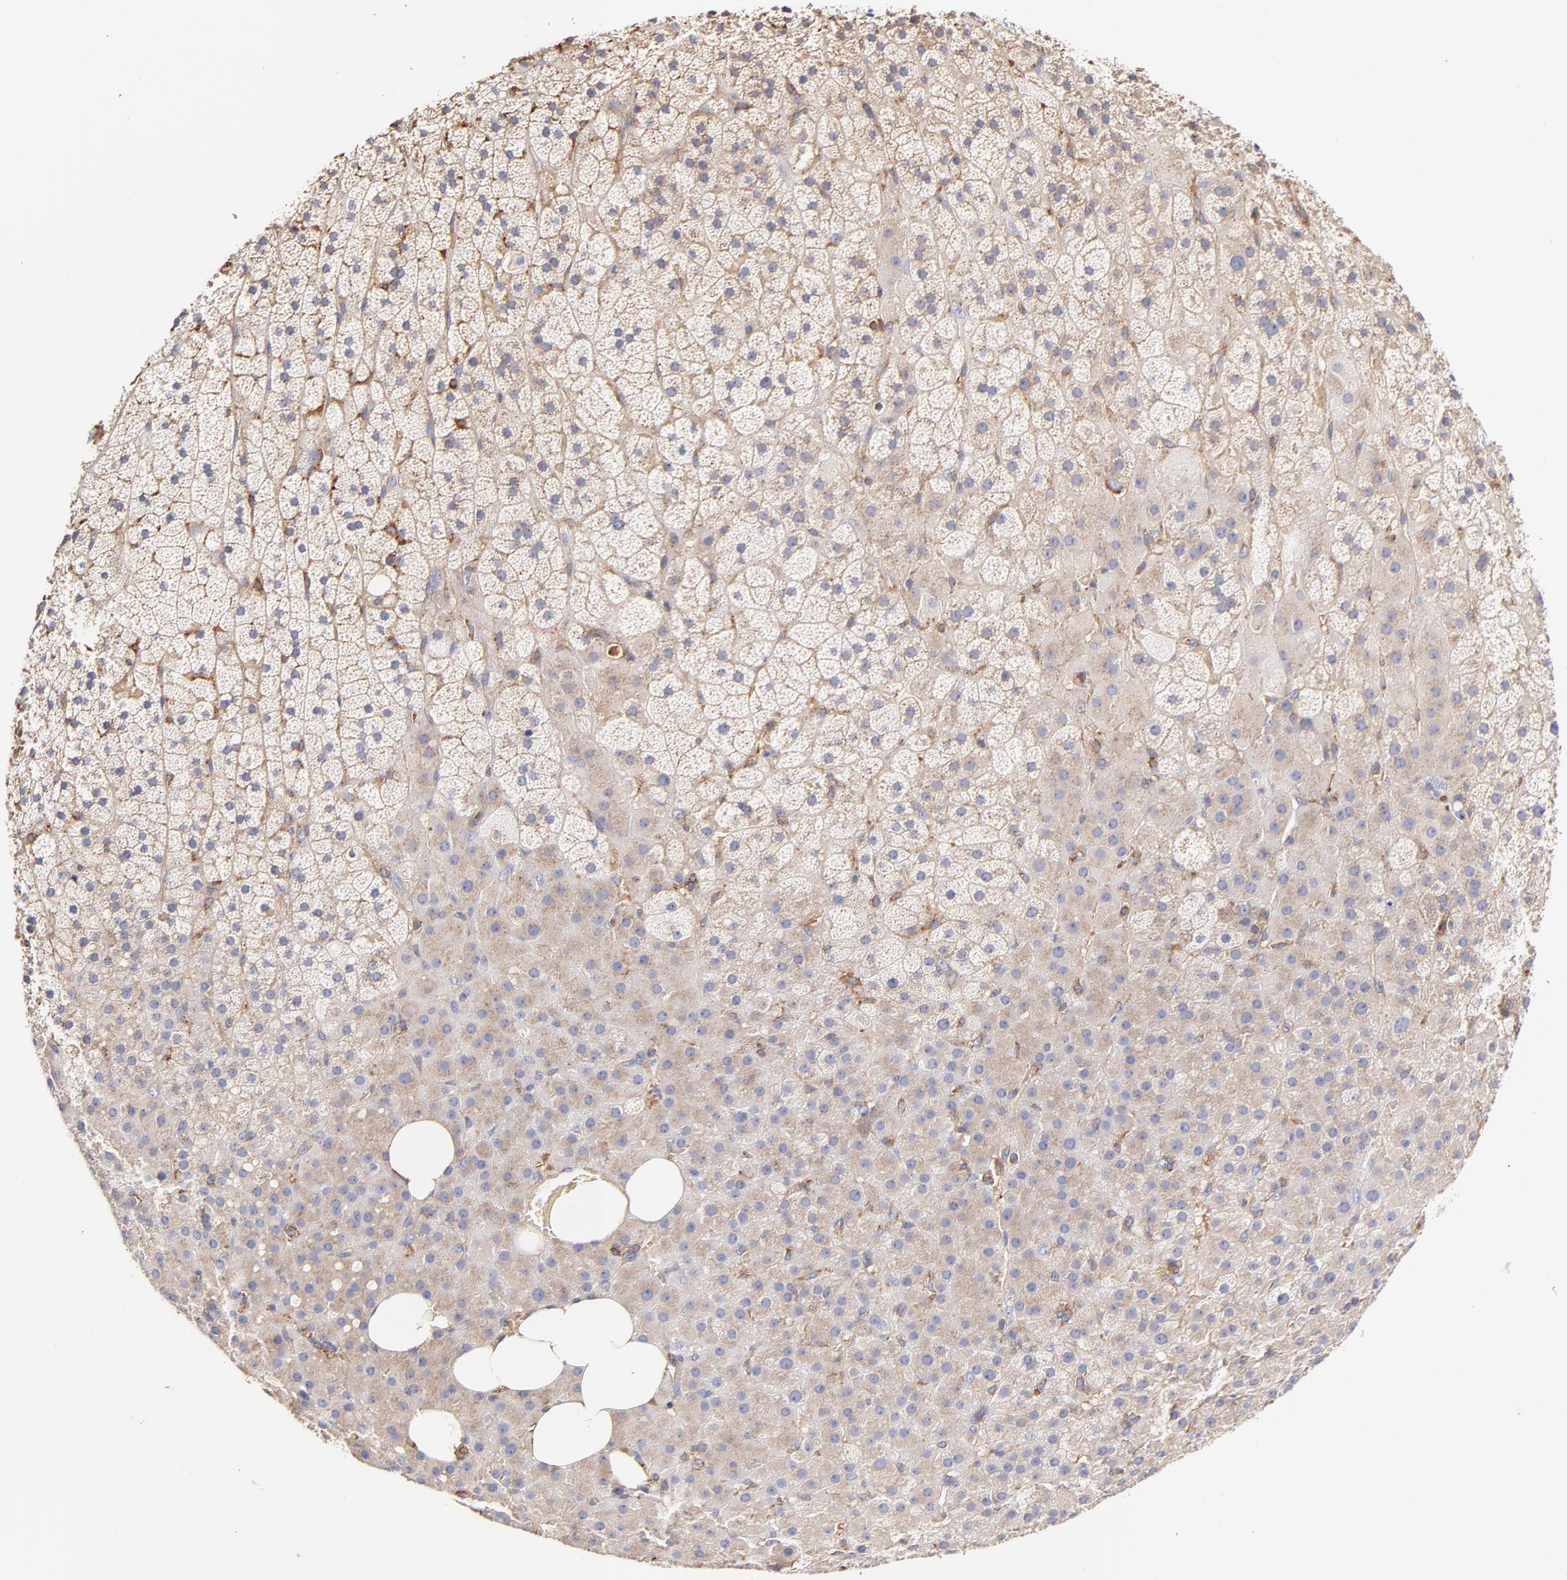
{"staining": {"intensity": "weak", "quantity": ">75%", "location": "cytoplasmic/membranous"}, "tissue": "adrenal gland", "cell_type": "Glandular cells", "image_type": "normal", "snomed": [{"axis": "morphology", "description": "Normal tissue, NOS"}, {"axis": "topography", "description": "Adrenal gland"}], "caption": "Protein staining demonstrates weak cytoplasmic/membranous staining in about >75% of glandular cells in benign adrenal gland.", "gene": "CD2AP", "patient": {"sex": "male", "age": 35}}